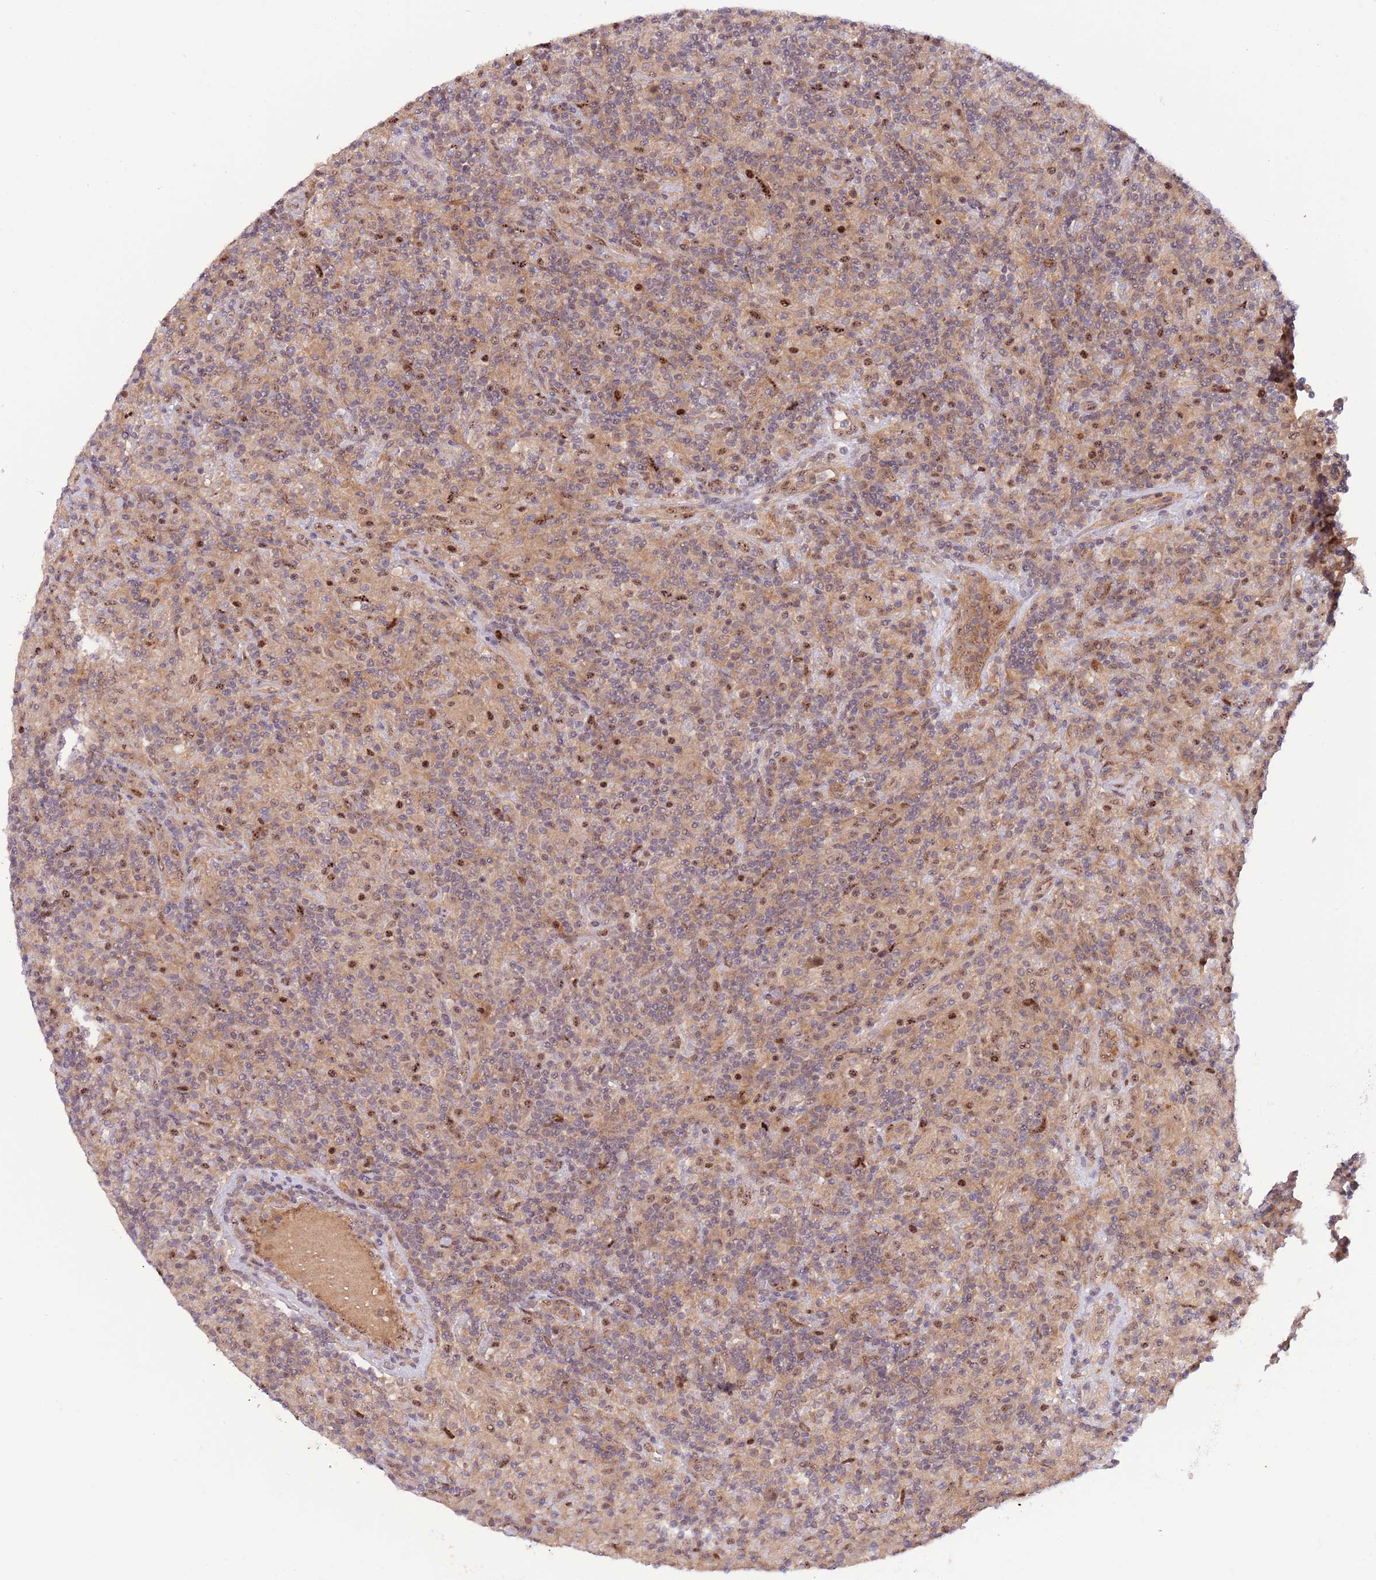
{"staining": {"intensity": "negative", "quantity": "none", "location": "none"}, "tissue": "lymphoma", "cell_type": "Tumor cells", "image_type": "cancer", "snomed": [{"axis": "morphology", "description": "Hodgkin's disease, NOS"}, {"axis": "topography", "description": "Lymph node"}], "caption": "This photomicrograph is of Hodgkin's disease stained with immunohistochemistry (IHC) to label a protein in brown with the nuclei are counter-stained blue. There is no staining in tumor cells.", "gene": "PRR16", "patient": {"sex": "male", "age": 70}}